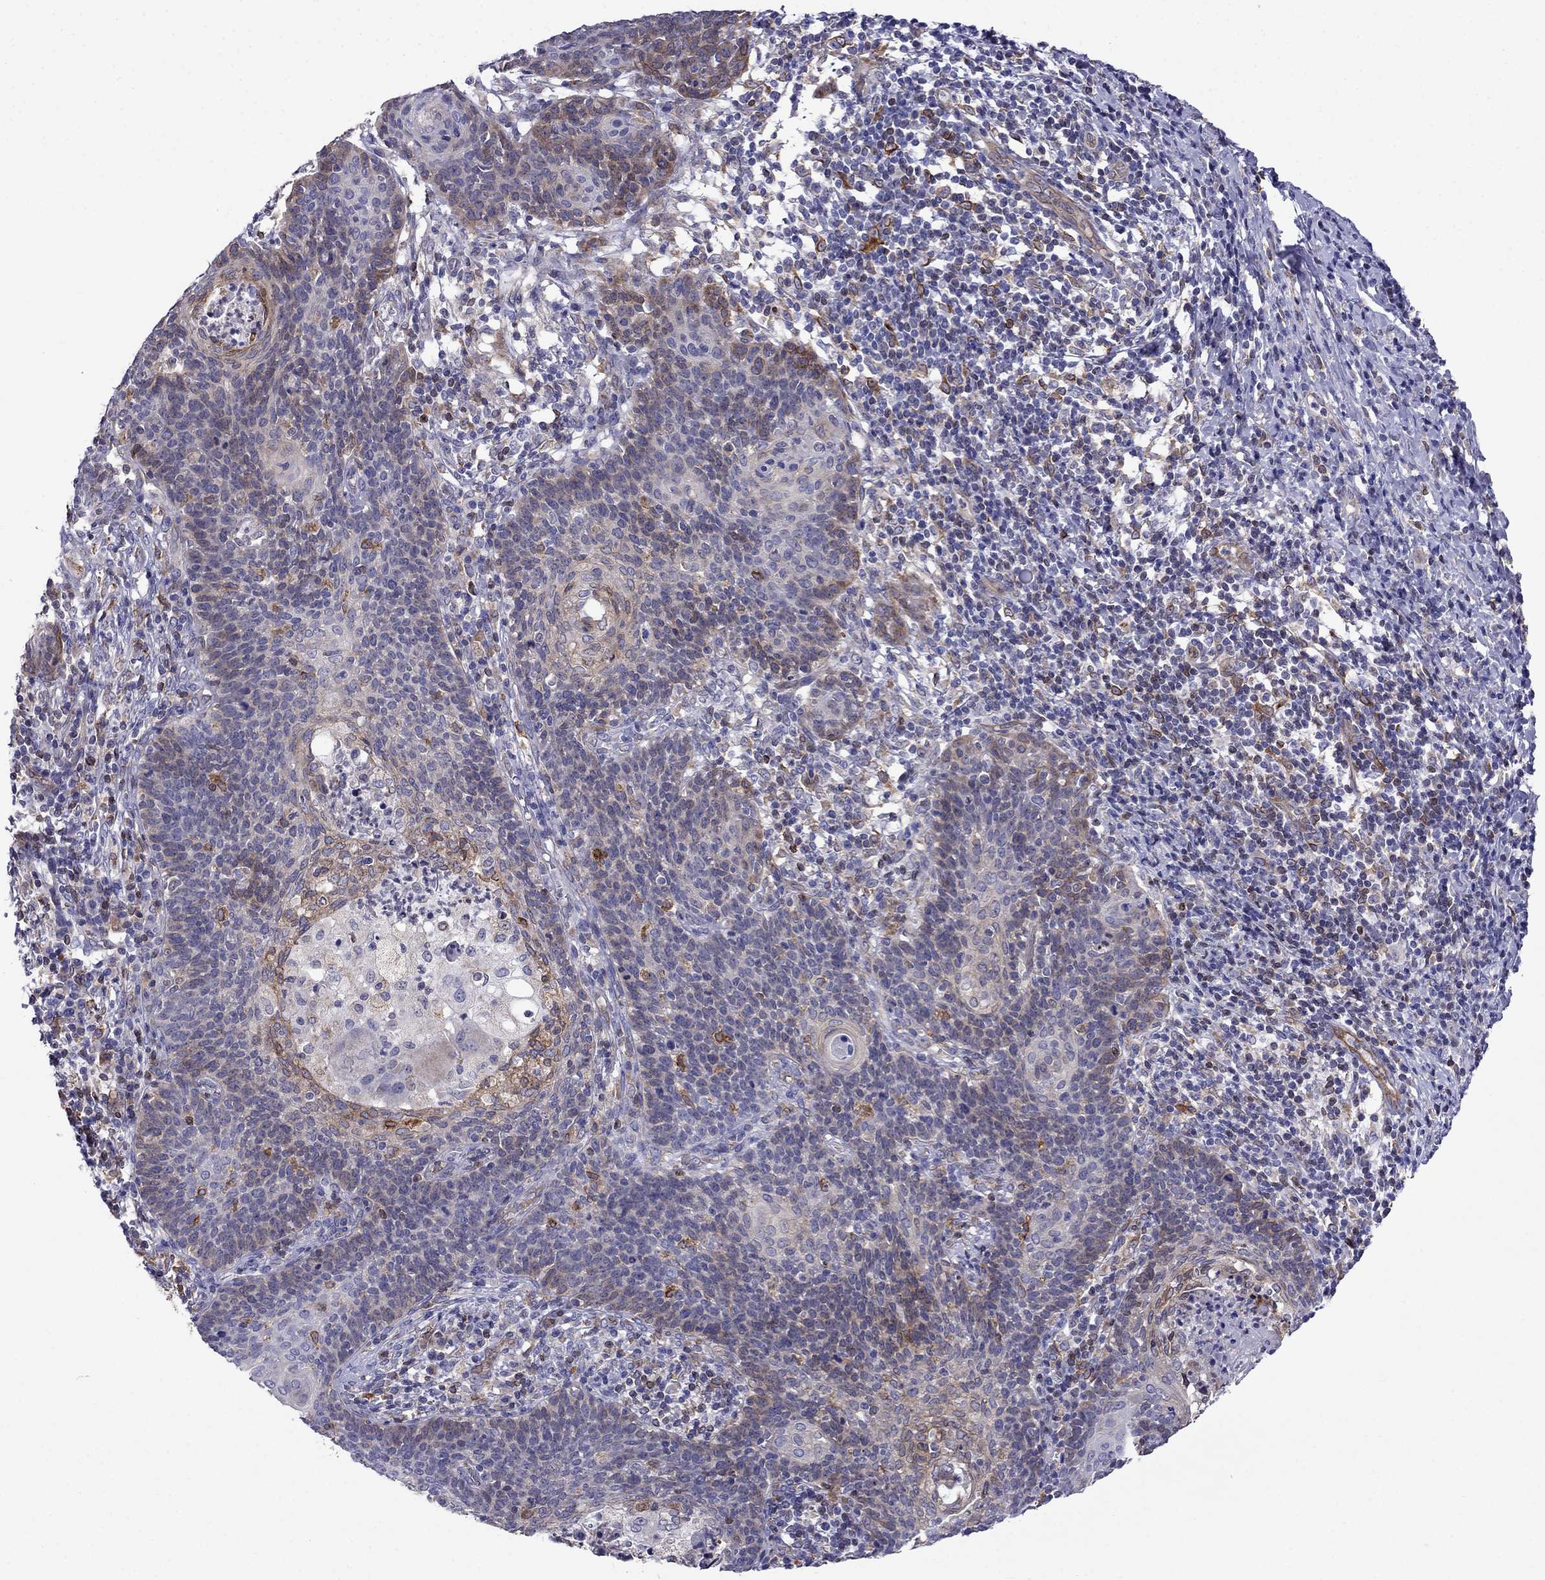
{"staining": {"intensity": "moderate", "quantity": "<25%", "location": "cytoplasmic/membranous"}, "tissue": "cervical cancer", "cell_type": "Tumor cells", "image_type": "cancer", "snomed": [{"axis": "morphology", "description": "Squamous cell carcinoma, NOS"}, {"axis": "topography", "description": "Cervix"}], "caption": "High-power microscopy captured an IHC micrograph of squamous cell carcinoma (cervical), revealing moderate cytoplasmic/membranous positivity in about <25% of tumor cells.", "gene": "GNAL", "patient": {"sex": "female", "age": 39}}